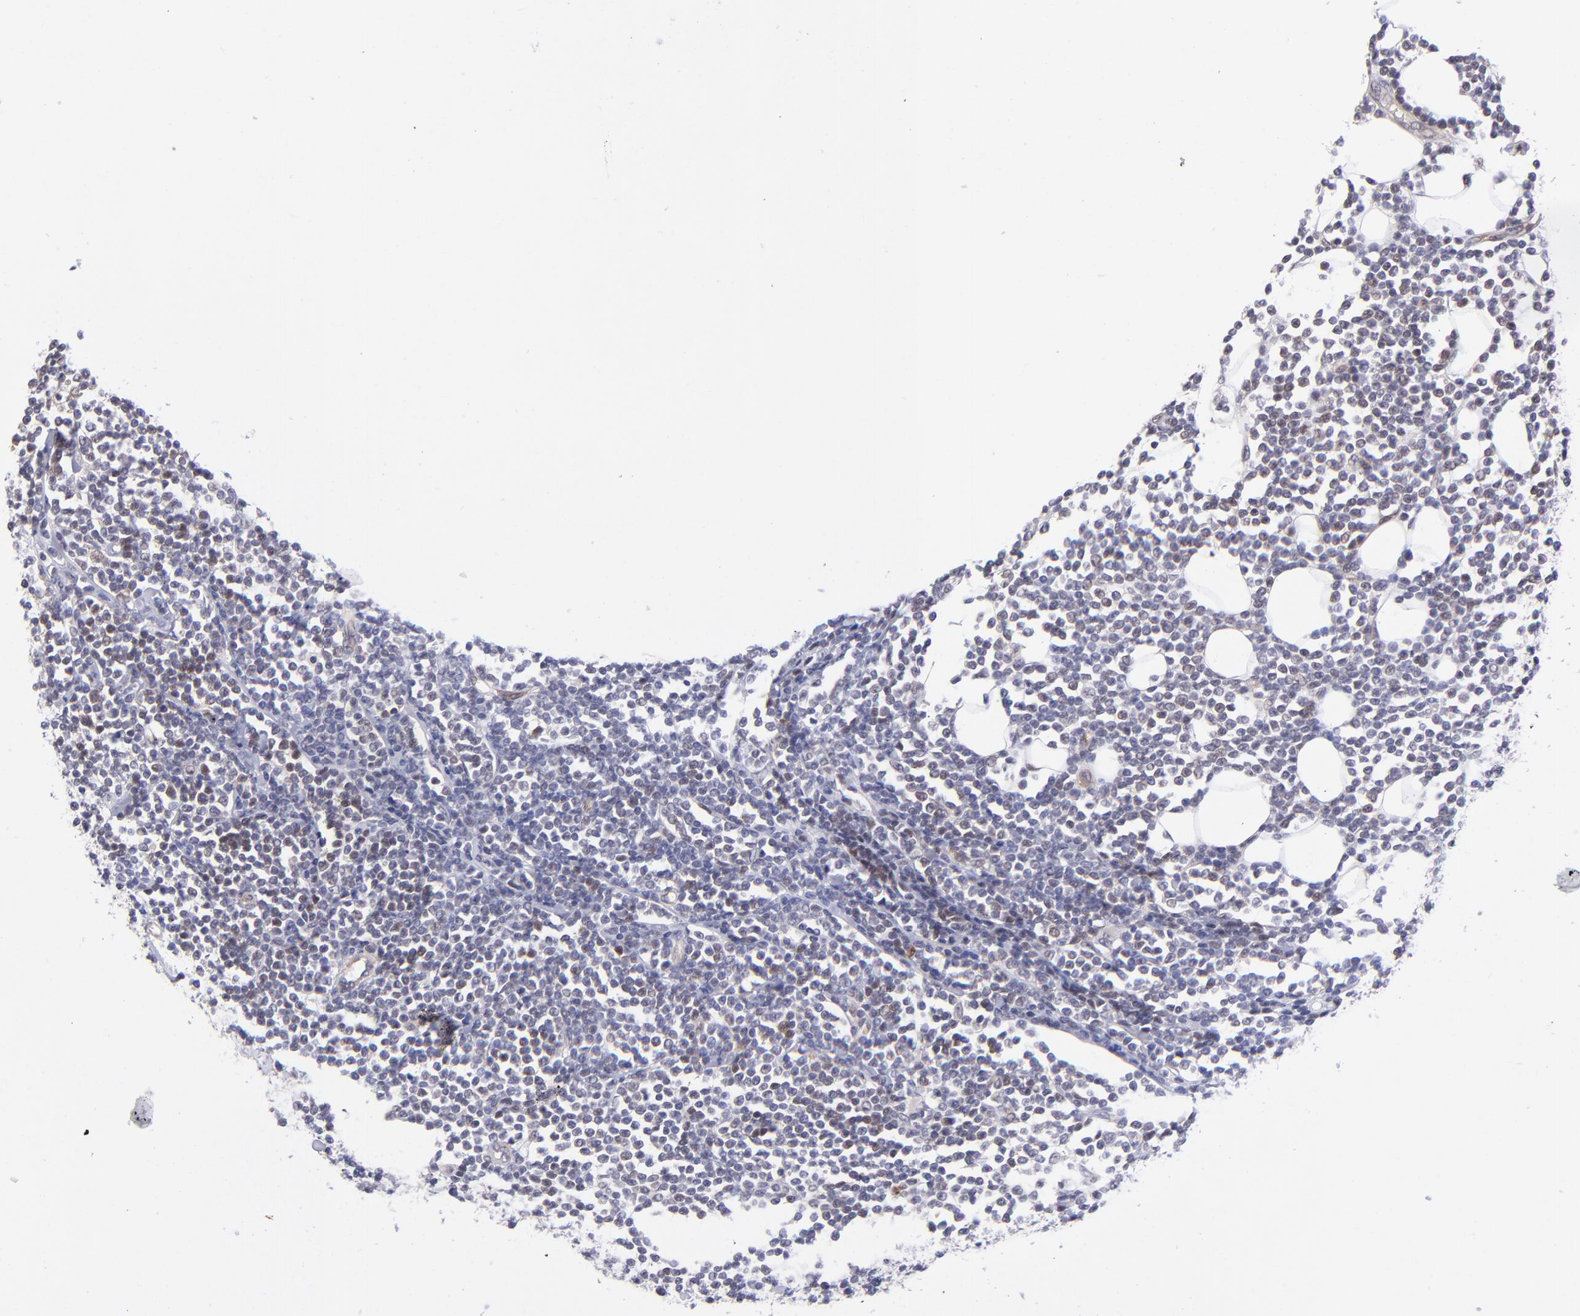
{"staining": {"intensity": "weak", "quantity": "<25%", "location": "nuclear"}, "tissue": "lymphoma", "cell_type": "Tumor cells", "image_type": "cancer", "snomed": [{"axis": "morphology", "description": "Malignant lymphoma, non-Hodgkin's type, Low grade"}, {"axis": "topography", "description": "Soft tissue"}], "caption": "IHC micrograph of neoplastic tissue: human malignant lymphoma, non-Hodgkin's type (low-grade) stained with DAB (3,3'-diaminobenzidine) reveals no significant protein positivity in tumor cells.", "gene": "SOX6", "patient": {"sex": "male", "age": 92}}